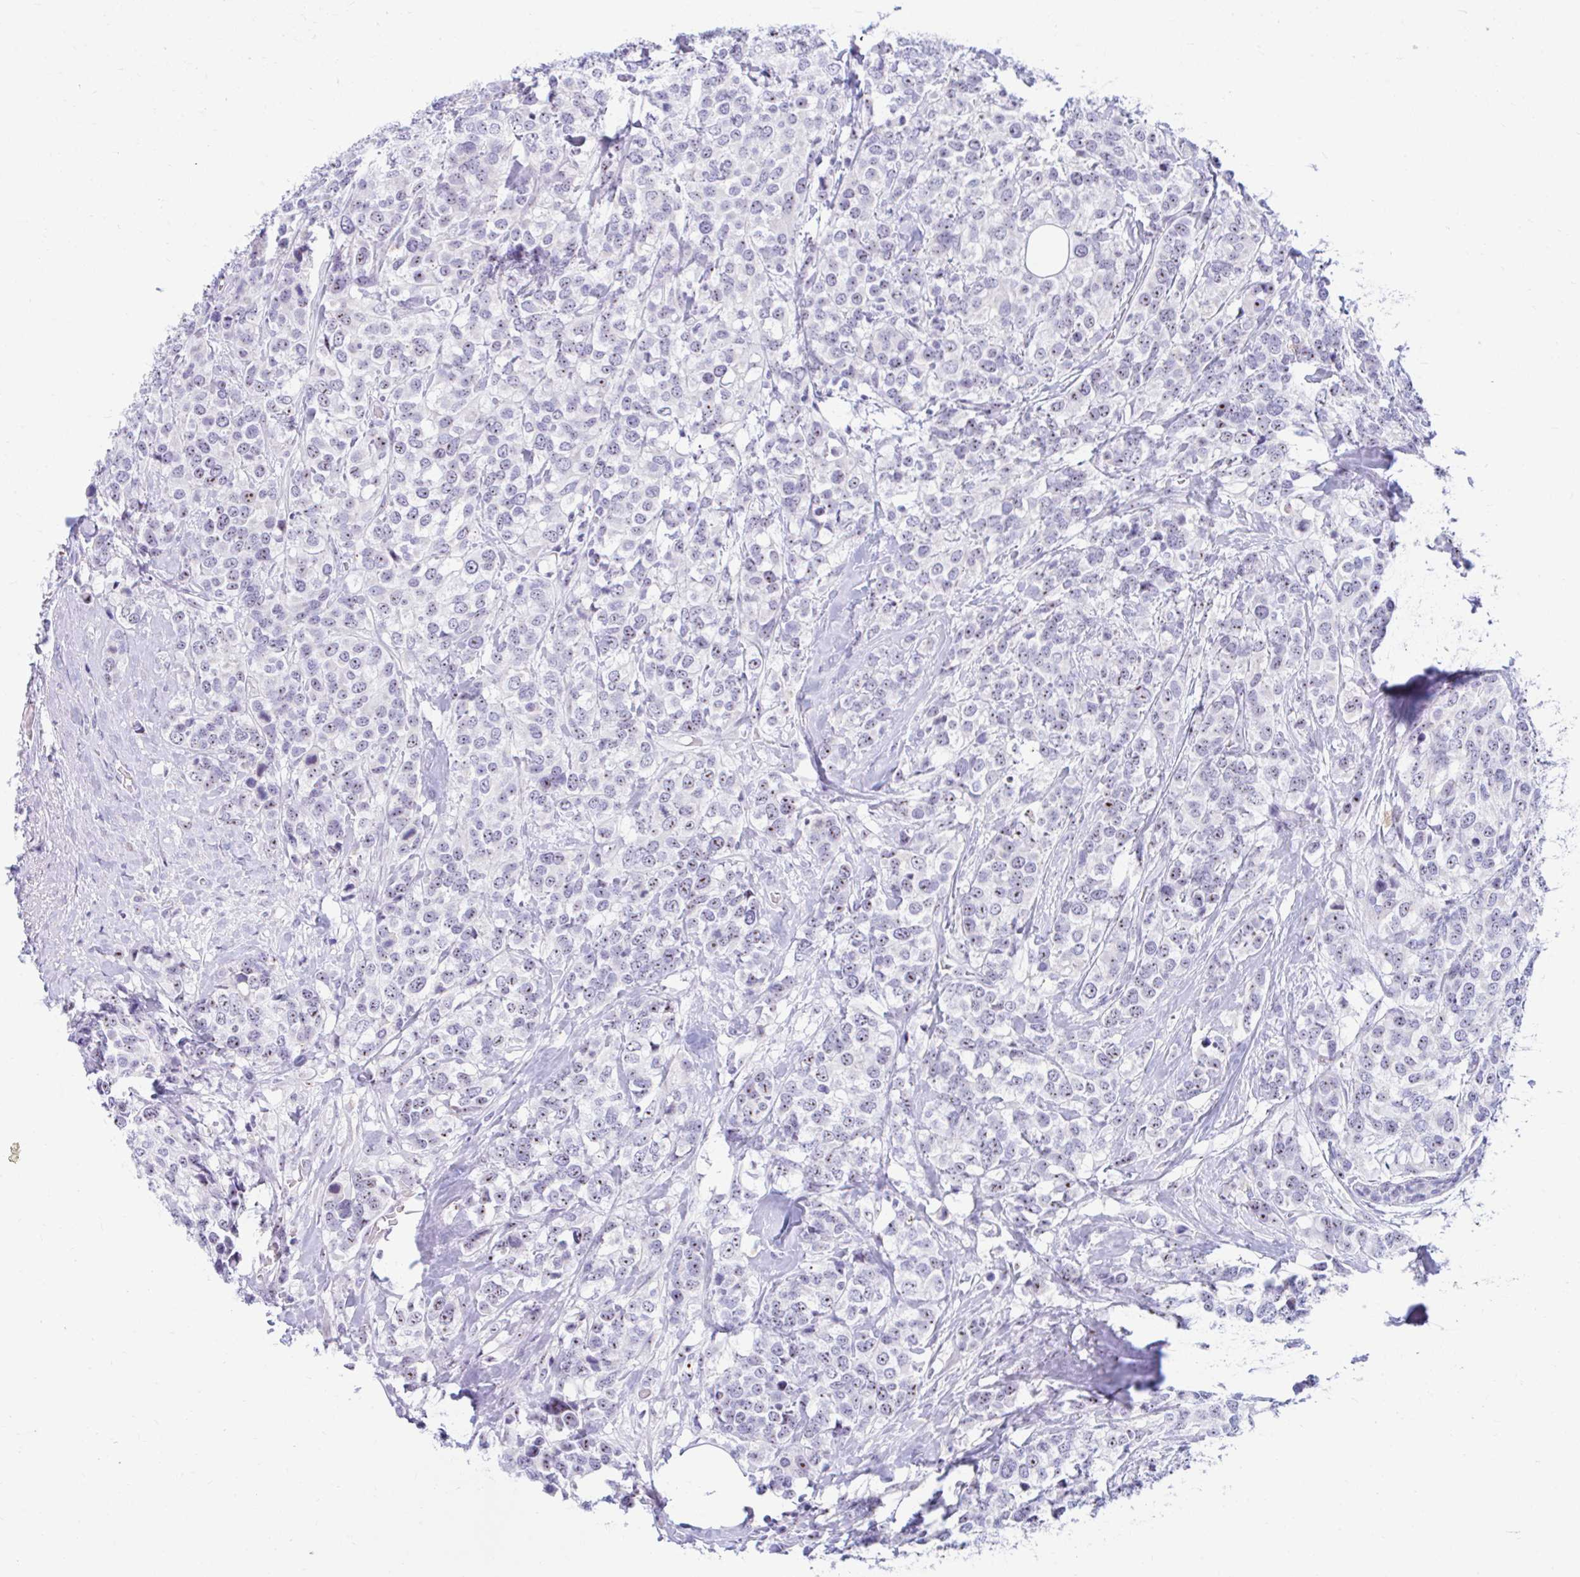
{"staining": {"intensity": "weak", "quantity": ">75%", "location": "nuclear"}, "tissue": "breast cancer", "cell_type": "Tumor cells", "image_type": "cancer", "snomed": [{"axis": "morphology", "description": "Lobular carcinoma"}, {"axis": "topography", "description": "Breast"}], "caption": "Immunohistochemistry (DAB) staining of breast lobular carcinoma shows weak nuclear protein positivity in about >75% of tumor cells.", "gene": "FTSJ3", "patient": {"sex": "female", "age": 59}}